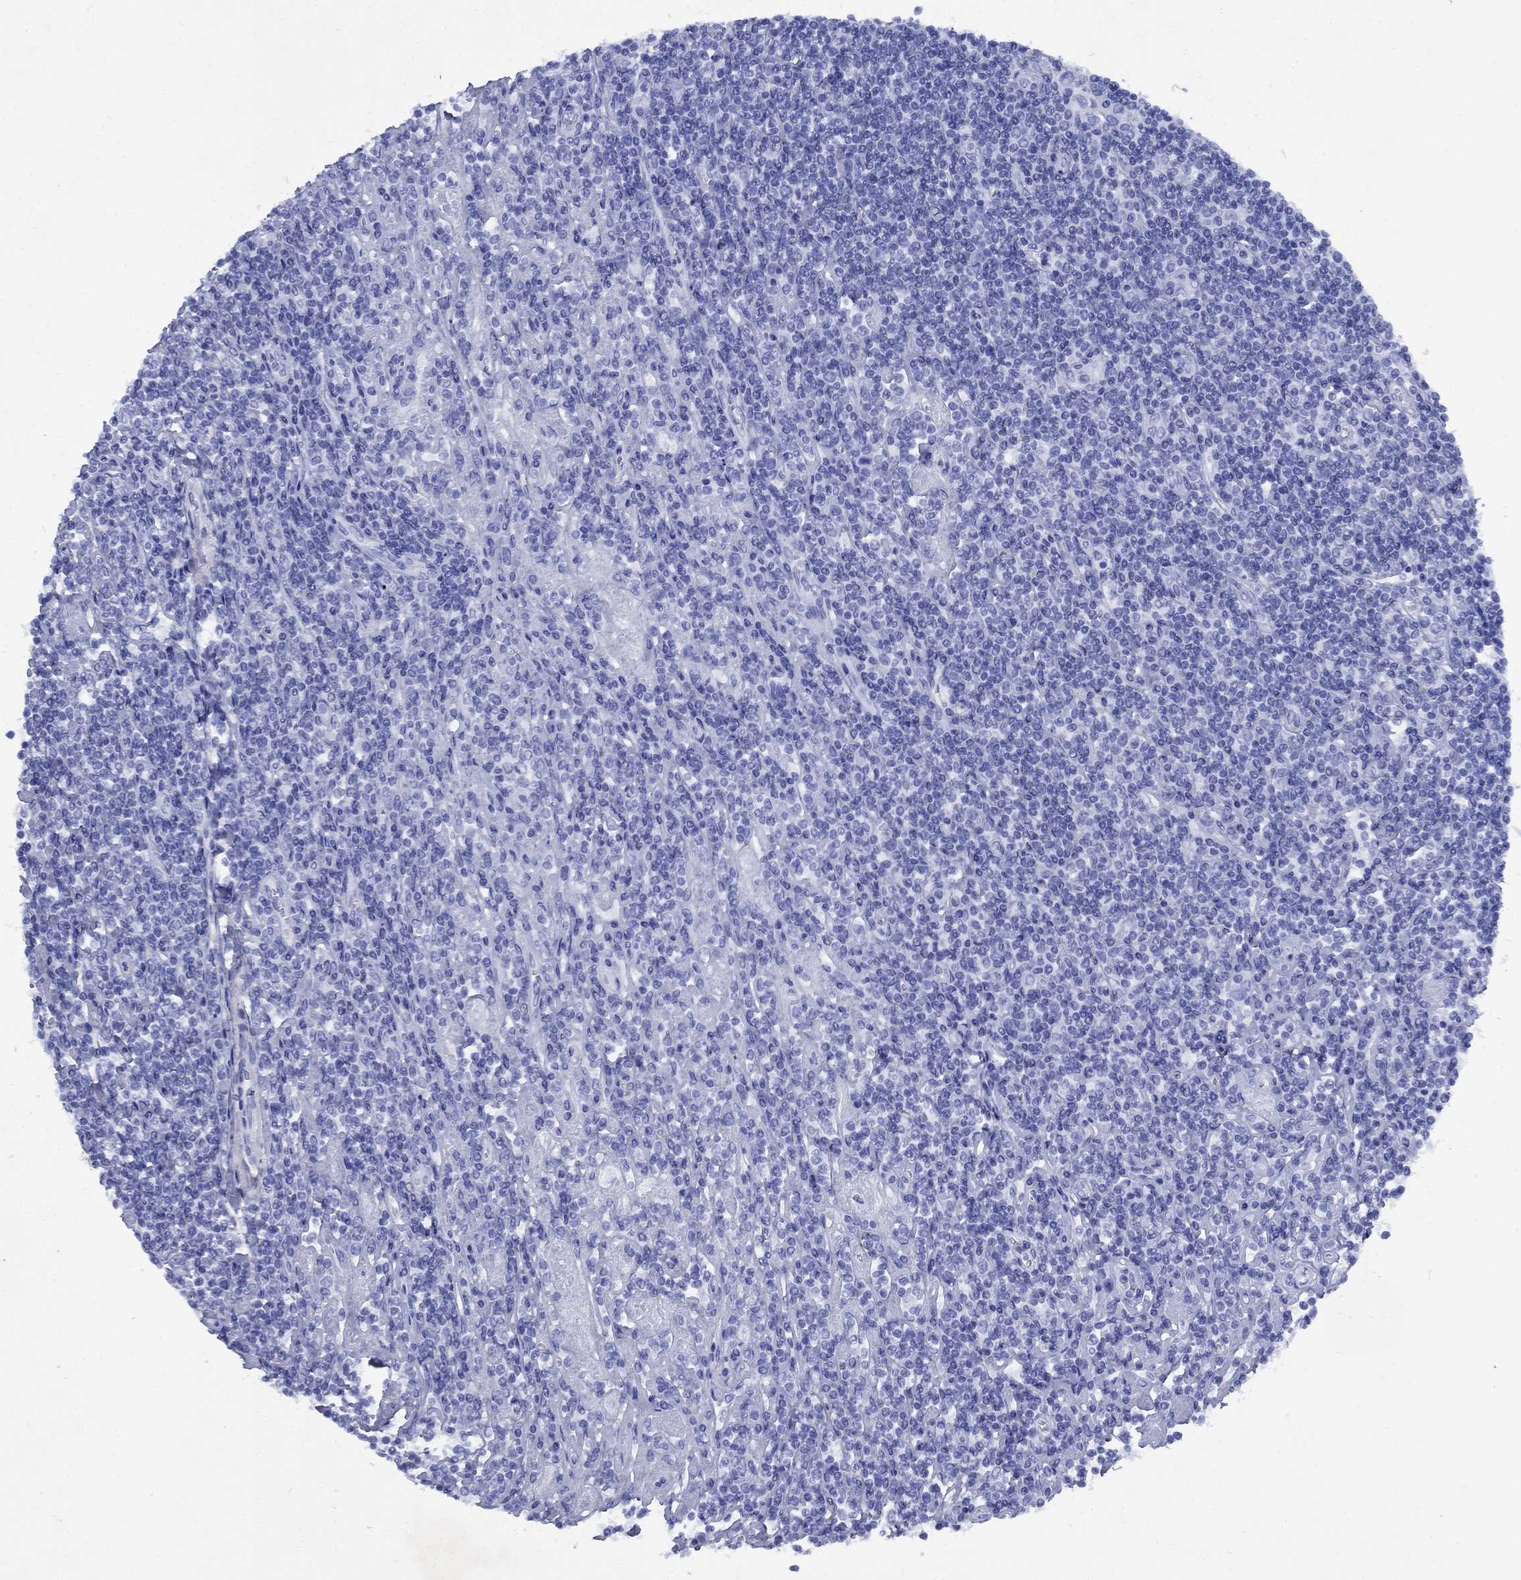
{"staining": {"intensity": "negative", "quantity": "none", "location": "none"}, "tissue": "lymphoma", "cell_type": "Tumor cells", "image_type": "cancer", "snomed": [{"axis": "morphology", "description": "Hodgkin's disease, NOS"}, {"axis": "topography", "description": "Lymph node"}], "caption": "Tumor cells are negative for protein expression in human Hodgkin's disease.", "gene": "STAB2", "patient": {"sex": "male", "age": 40}}